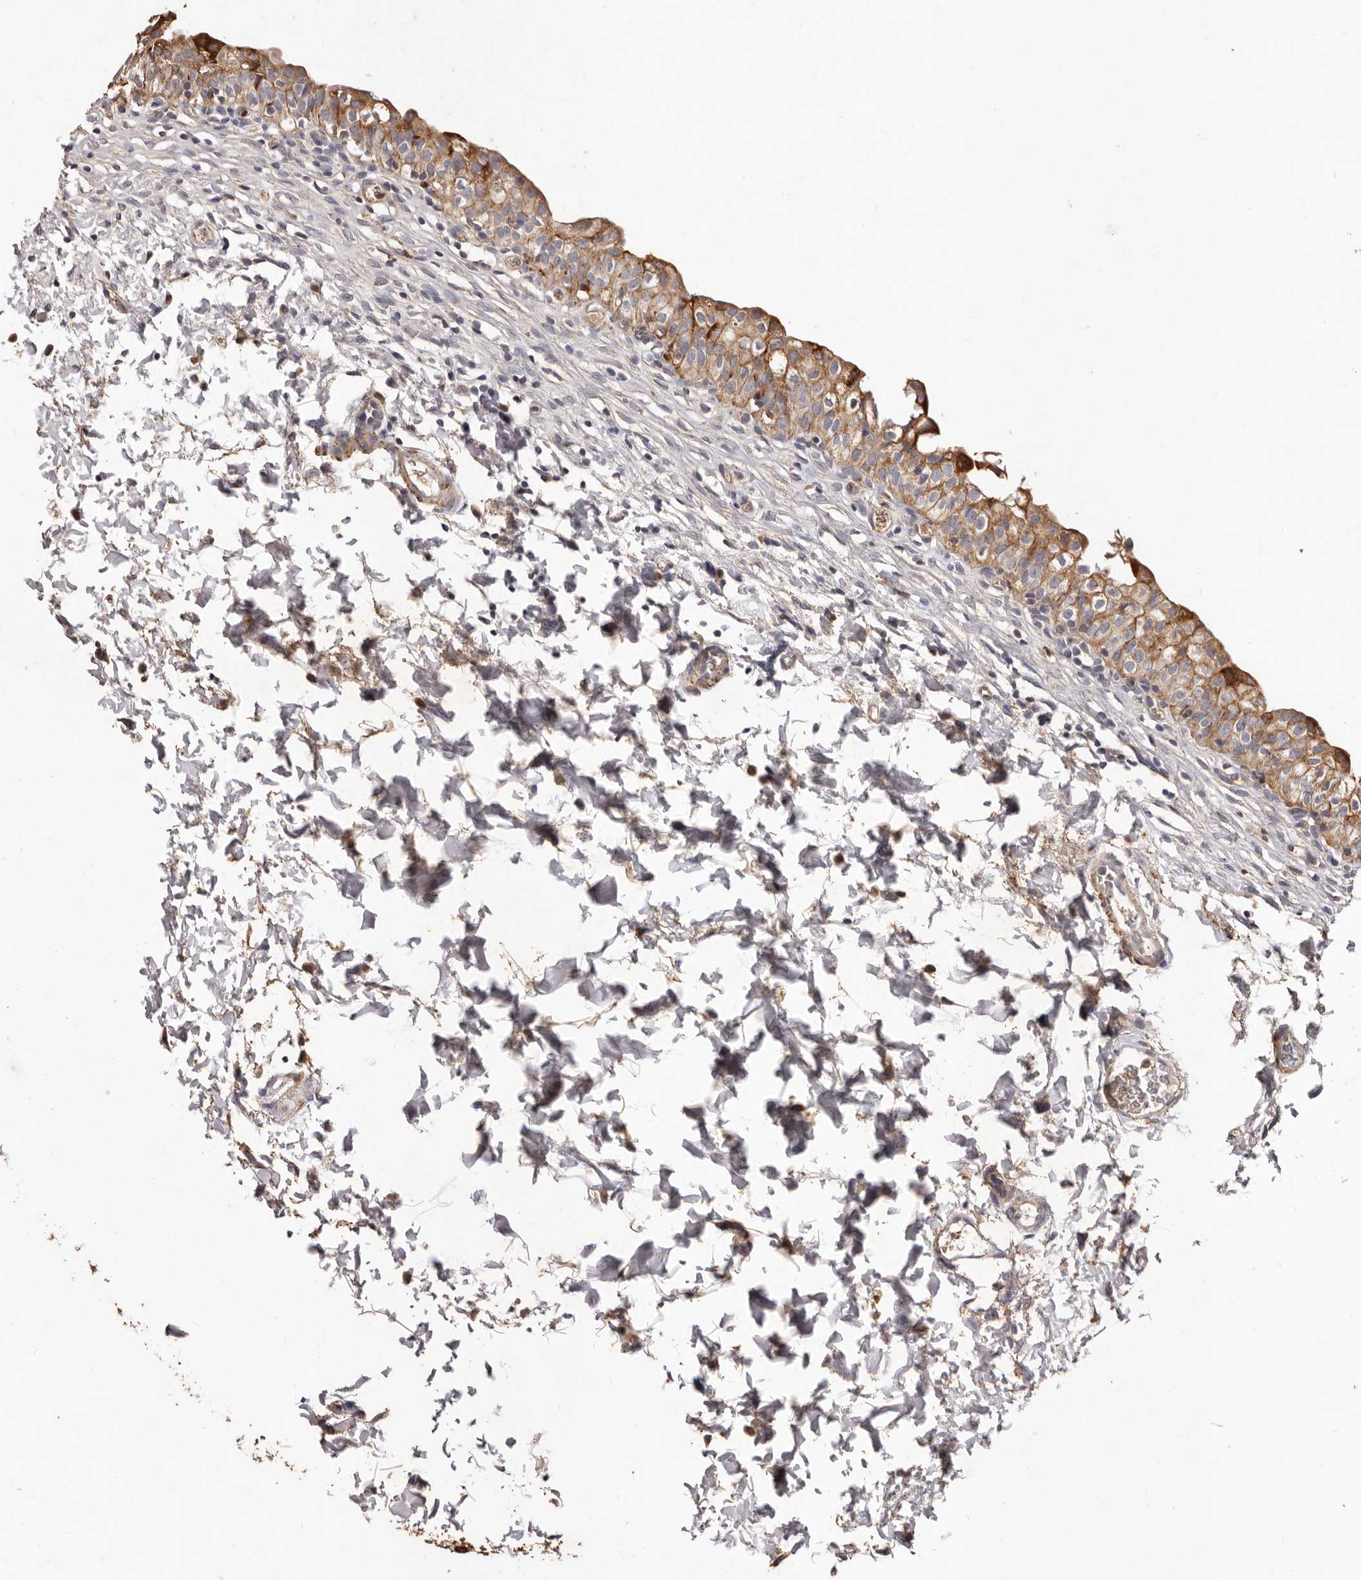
{"staining": {"intensity": "moderate", "quantity": ">75%", "location": "cytoplasmic/membranous"}, "tissue": "urinary bladder", "cell_type": "Urothelial cells", "image_type": "normal", "snomed": [{"axis": "morphology", "description": "Normal tissue, NOS"}, {"axis": "topography", "description": "Urinary bladder"}], "caption": "This micrograph shows immunohistochemistry (IHC) staining of benign urinary bladder, with medium moderate cytoplasmic/membranous expression in approximately >75% of urothelial cells.", "gene": "CXCL14", "patient": {"sex": "male", "age": 55}}